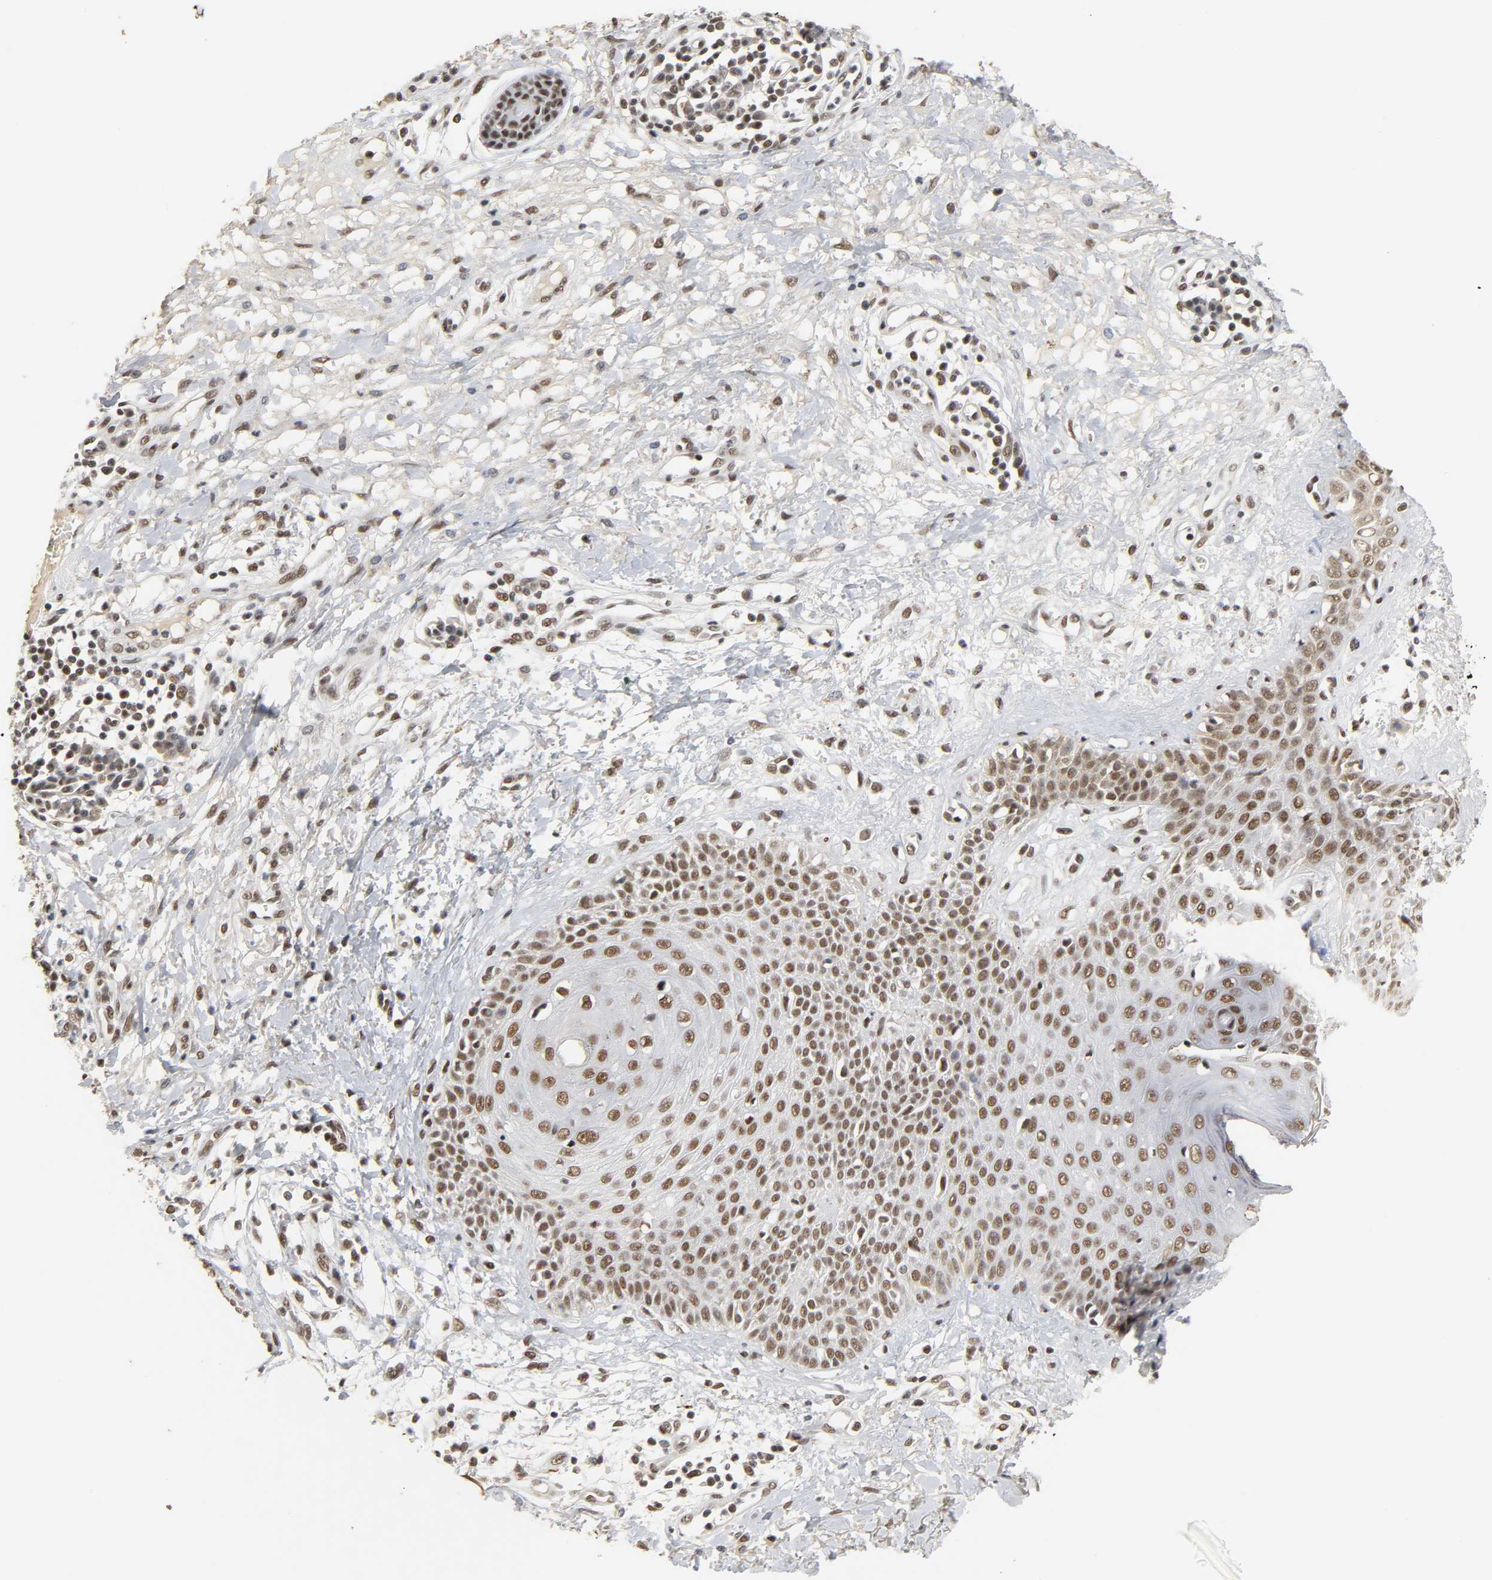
{"staining": {"intensity": "moderate", "quantity": ">75%", "location": "nuclear"}, "tissue": "skin cancer", "cell_type": "Tumor cells", "image_type": "cancer", "snomed": [{"axis": "morphology", "description": "Squamous cell carcinoma, NOS"}, {"axis": "topography", "description": "Skin"}], "caption": "Protein staining exhibits moderate nuclear positivity in about >75% of tumor cells in squamous cell carcinoma (skin). (DAB (3,3'-diaminobenzidine) IHC, brown staining for protein, blue staining for nuclei).", "gene": "NCOA6", "patient": {"sex": "female", "age": 78}}